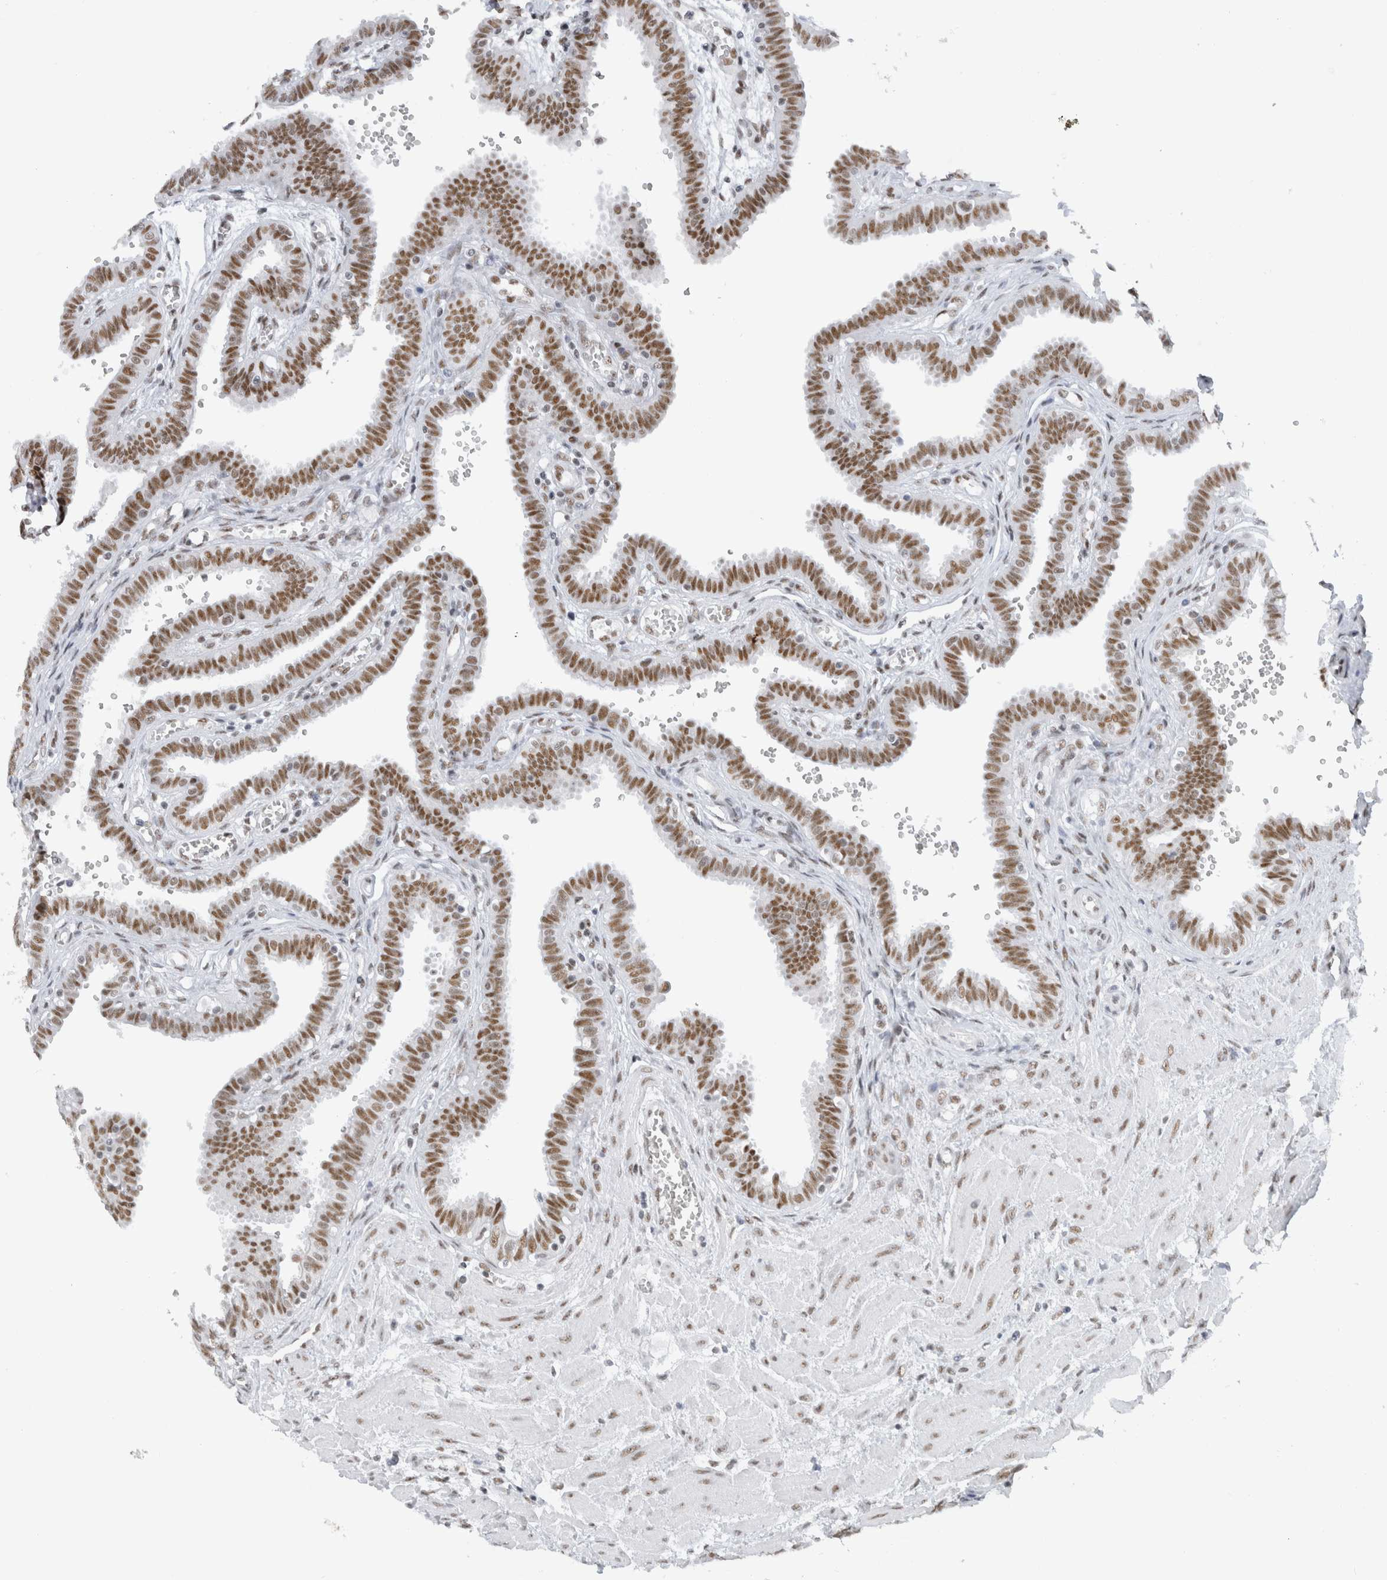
{"staining": {"intensity": "moderate", "quantity": ">75%", "location": "nuclear"}, "tissue": "fallopian tube", "cell_type": "Glandular cells", "image_type": "normal", "snomed": [{"axis": "morphology", "description": "Normal tissue, NOS"}, {"axis": "topography", "description": "Fallopian tube"}], "caption": "This micrograph demonstrates immunohistochemistry staining of normal human fallopian tube, with medium moderate nuclear expression in approximately >75% of glandular cells.", "gene": "COPS7A", "patient": {"sex": "female", "age": 32}}